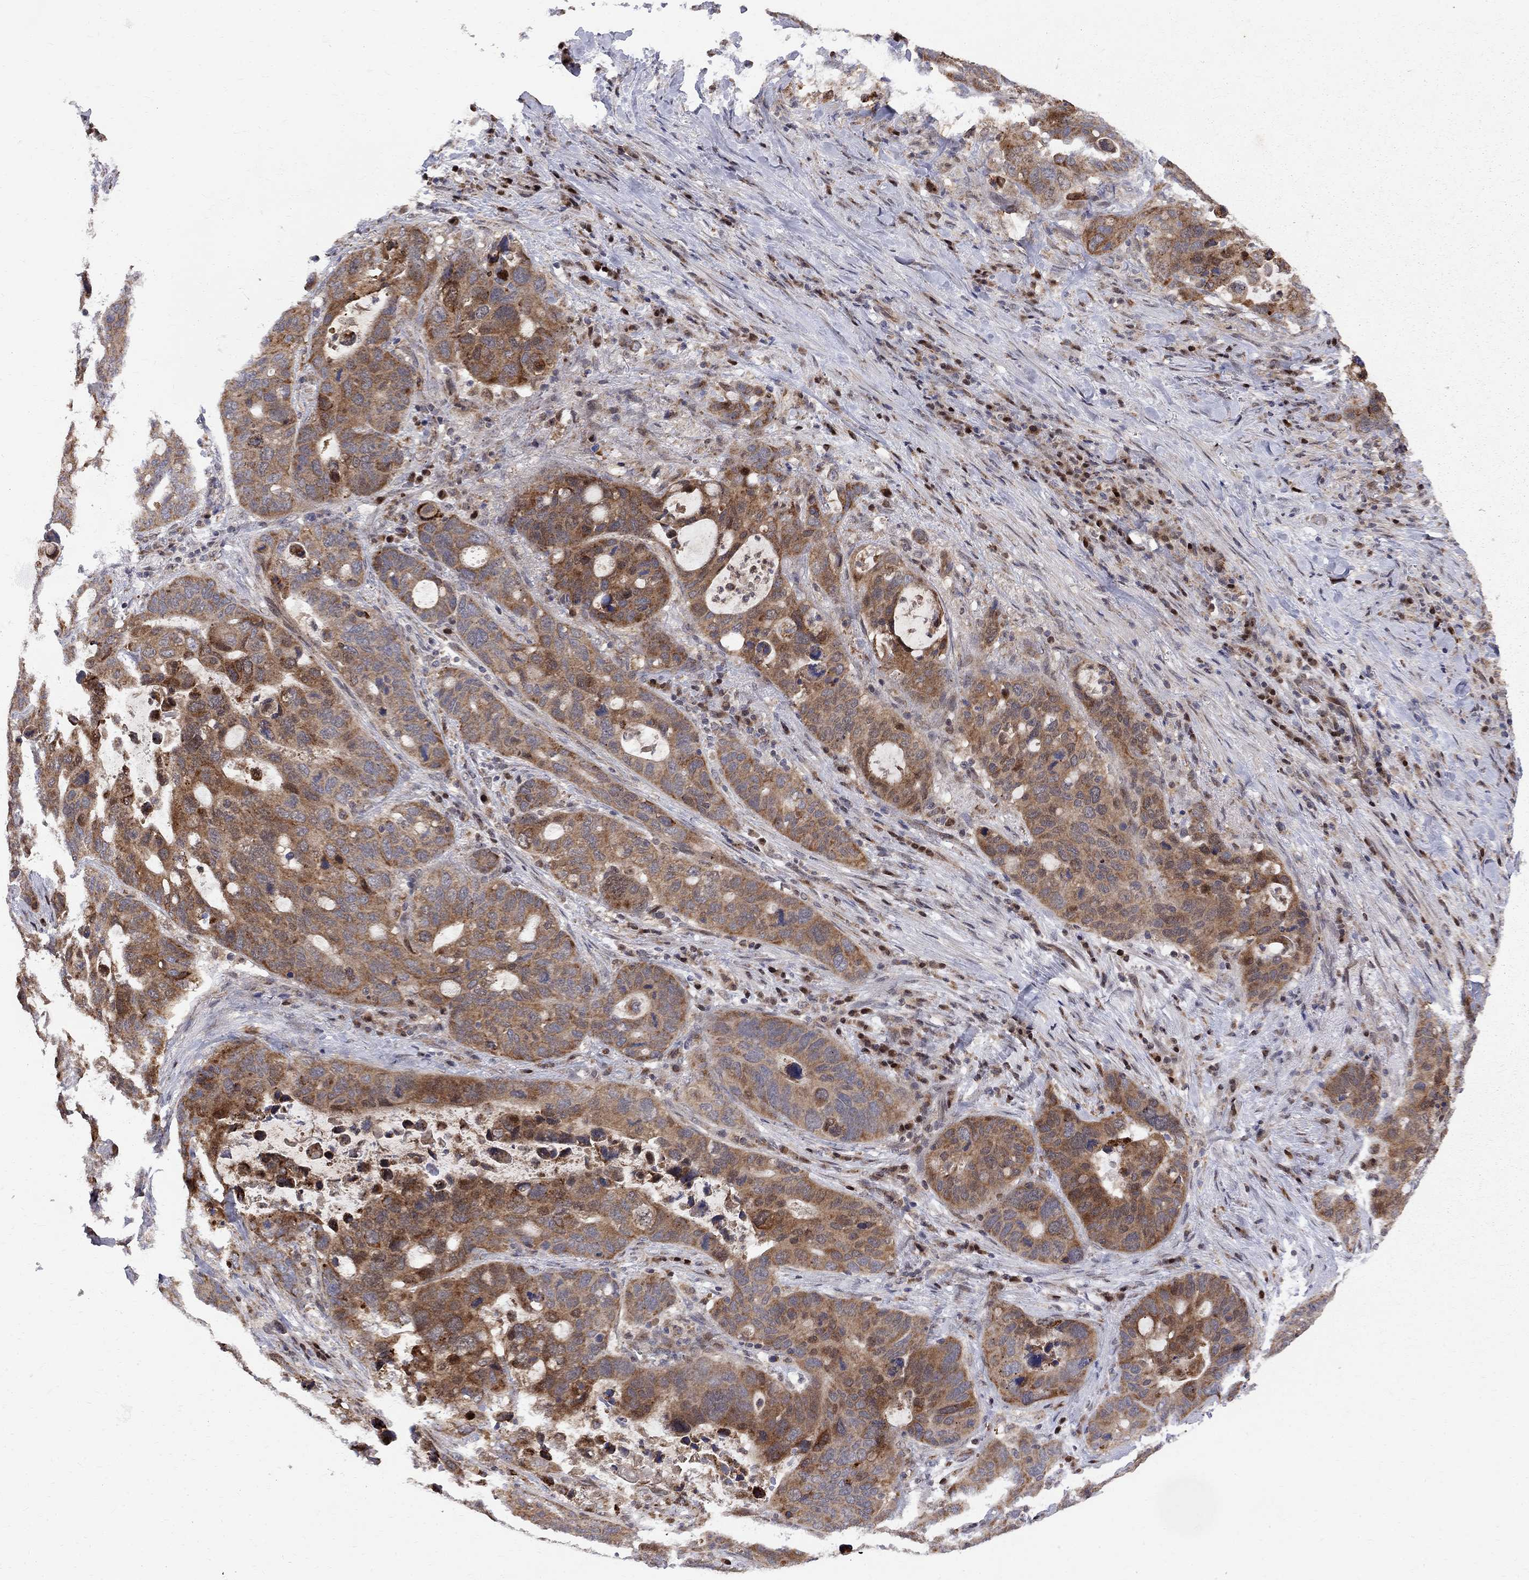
{"staining": {"intensity": "moderate", "quantity": ">75%", "location": "cytoplasmic/membranous"}, "tissue": "stomach cancer", "cell_type": "Tumor cells", "image_type": "cancer", "snomed": [{"axis": "morphology", "description": "Adenocarcinoma, NOS"}, {"axis": "topography", "description": "Stomach"}], "caption": "Protein expression analysis of stomach cancer (adenocarcinoma) reveals moderate cytoplasmic/membranous staining in approximately >75% of tumor cells. Ihc stains the protein of interest in brown and the nuclei are stained blue.", "gene": "ELOB", "patient": {"sex": "male", "age": 54}}